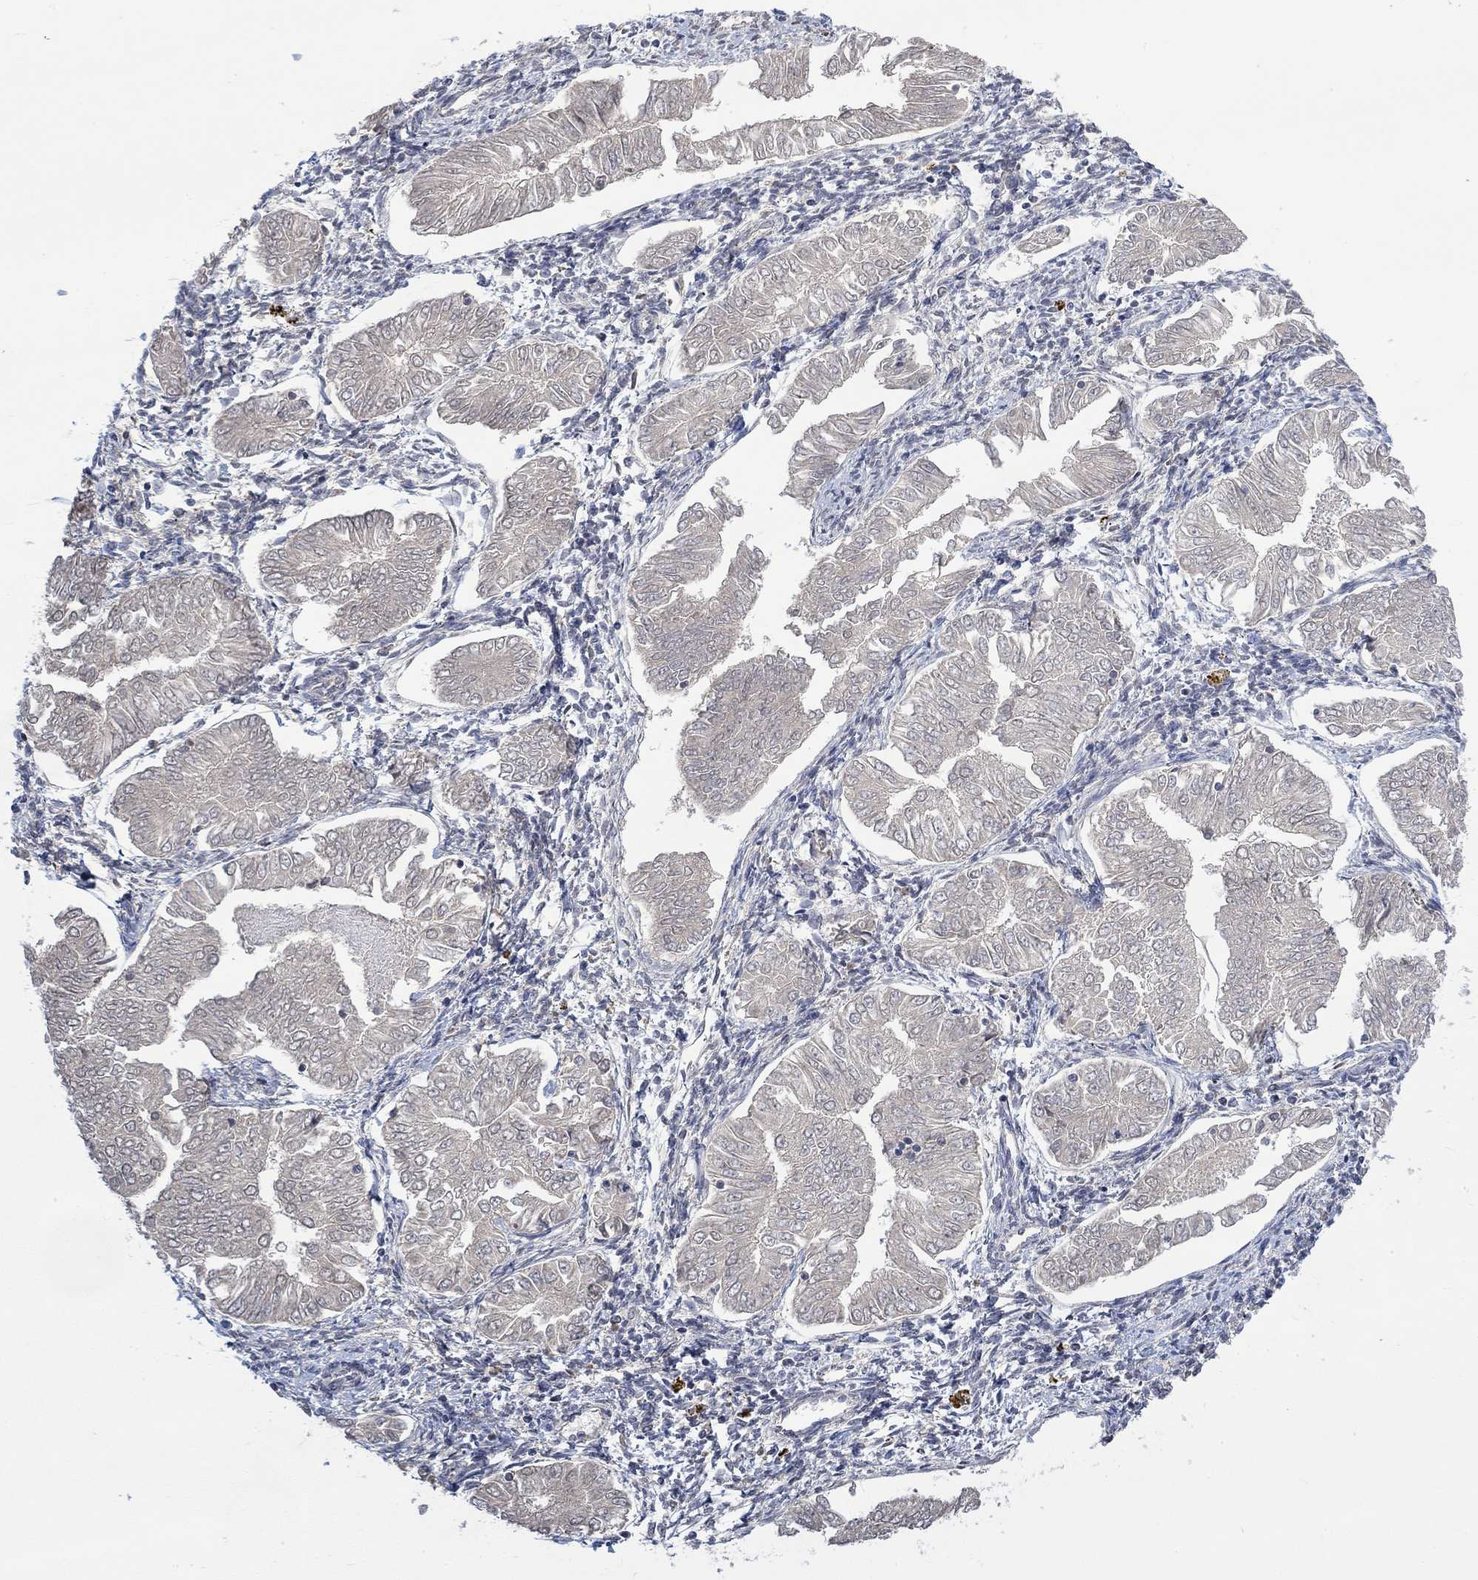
{"staining": {"intensity": "negative", "quantity": "none", "location": "none"}, "tissue": "endometrial cancer", "cell_type": "Tumor cells", "image_type": "cancer", "snomed": [{"axis": "morphology", "description": "Adenocarcinoma, NOS"}, {"axis": "topography", "description": "Endometrium"}], "caption": "An immunohistochemistry (IHC) photomicrograph of endometrial adenocarcinoma is shown. There is no staining in tumor cells of endometrial adenocarcinoma.", "gene": "MSTN", "patient": {"sex": "female", "age": 53}}